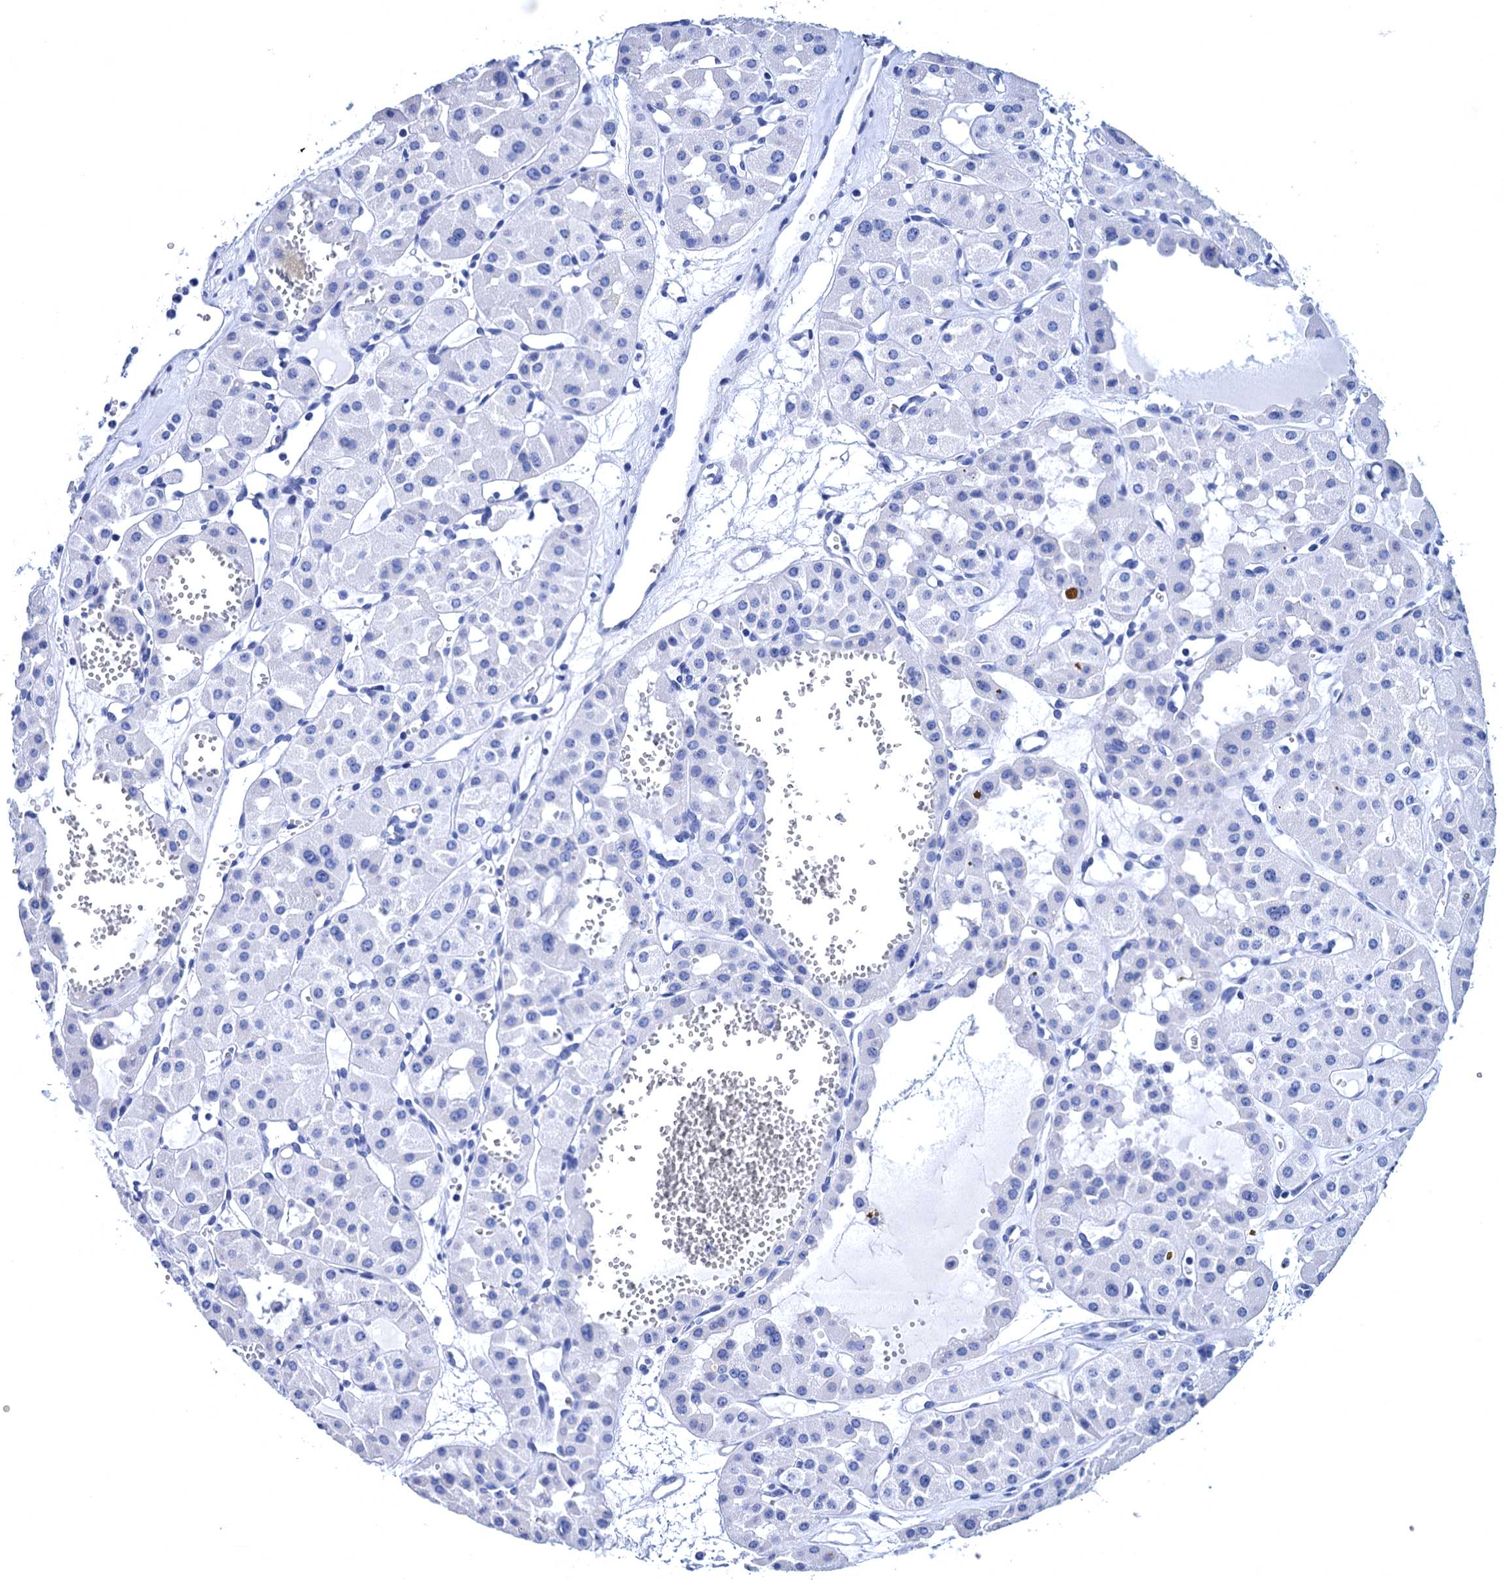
{"staining": {"intensity": "negative", "quantity": "none", "location": "none"}, "tissue": "renal cancer", "cell_type": "Tumor cells", "image_type": "cancer", "snomed": [{"axis": "morphology", "description": "Carcinoma, NOS"}, {"axis": "topography", "description": "Kidney"}], "caption": "Tumor cells are negative for protein expression in human renal cancer (carcinoma). (DAB immunohistochemistry with hematoxylin counter stain).", "gene": "MYBPC3", "patient": {"sex": "female", "age": 75}}